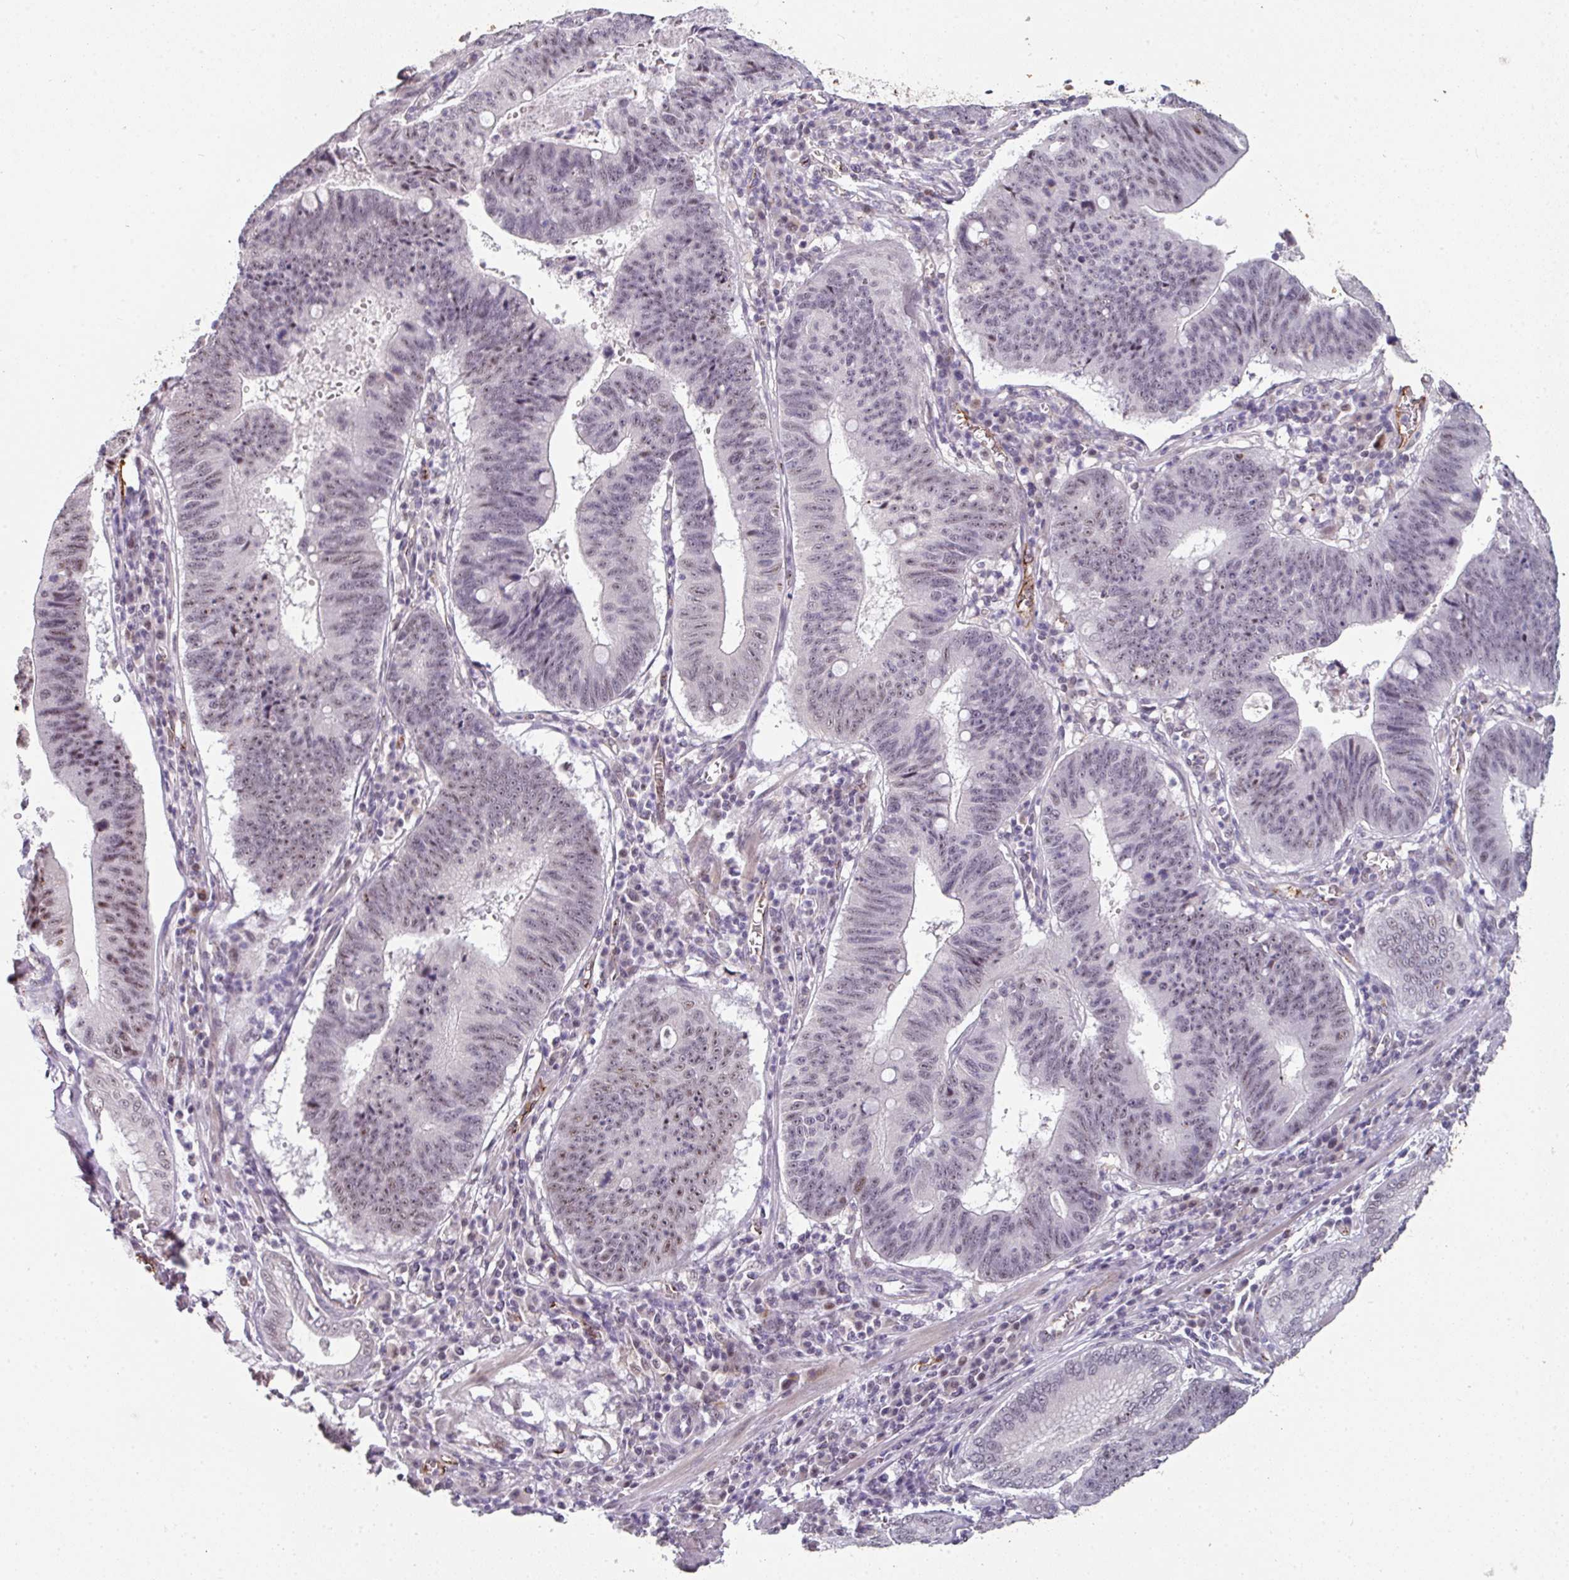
{"staining": {"intensity": "moderate", "quantity": "<25%", "location": "nuclear"}, "tissue": "stomach cancer", "cell_type": "Tumor cells", "image_type": "cancer", "snomed": [{"axis": "morphology", "description": "Adenocarcinoma, NOS"}, {"axis": "topography", "description": "Stomach"}], "caption": "Immunohistochemistry (DAB) staining of adenocarcinoma (stomach) reveals moderate nuclear protein positivity in approximately <25% of tumor cells.", "gene": "SIDT2", "patient": {"sex": "male", "age": 59}}